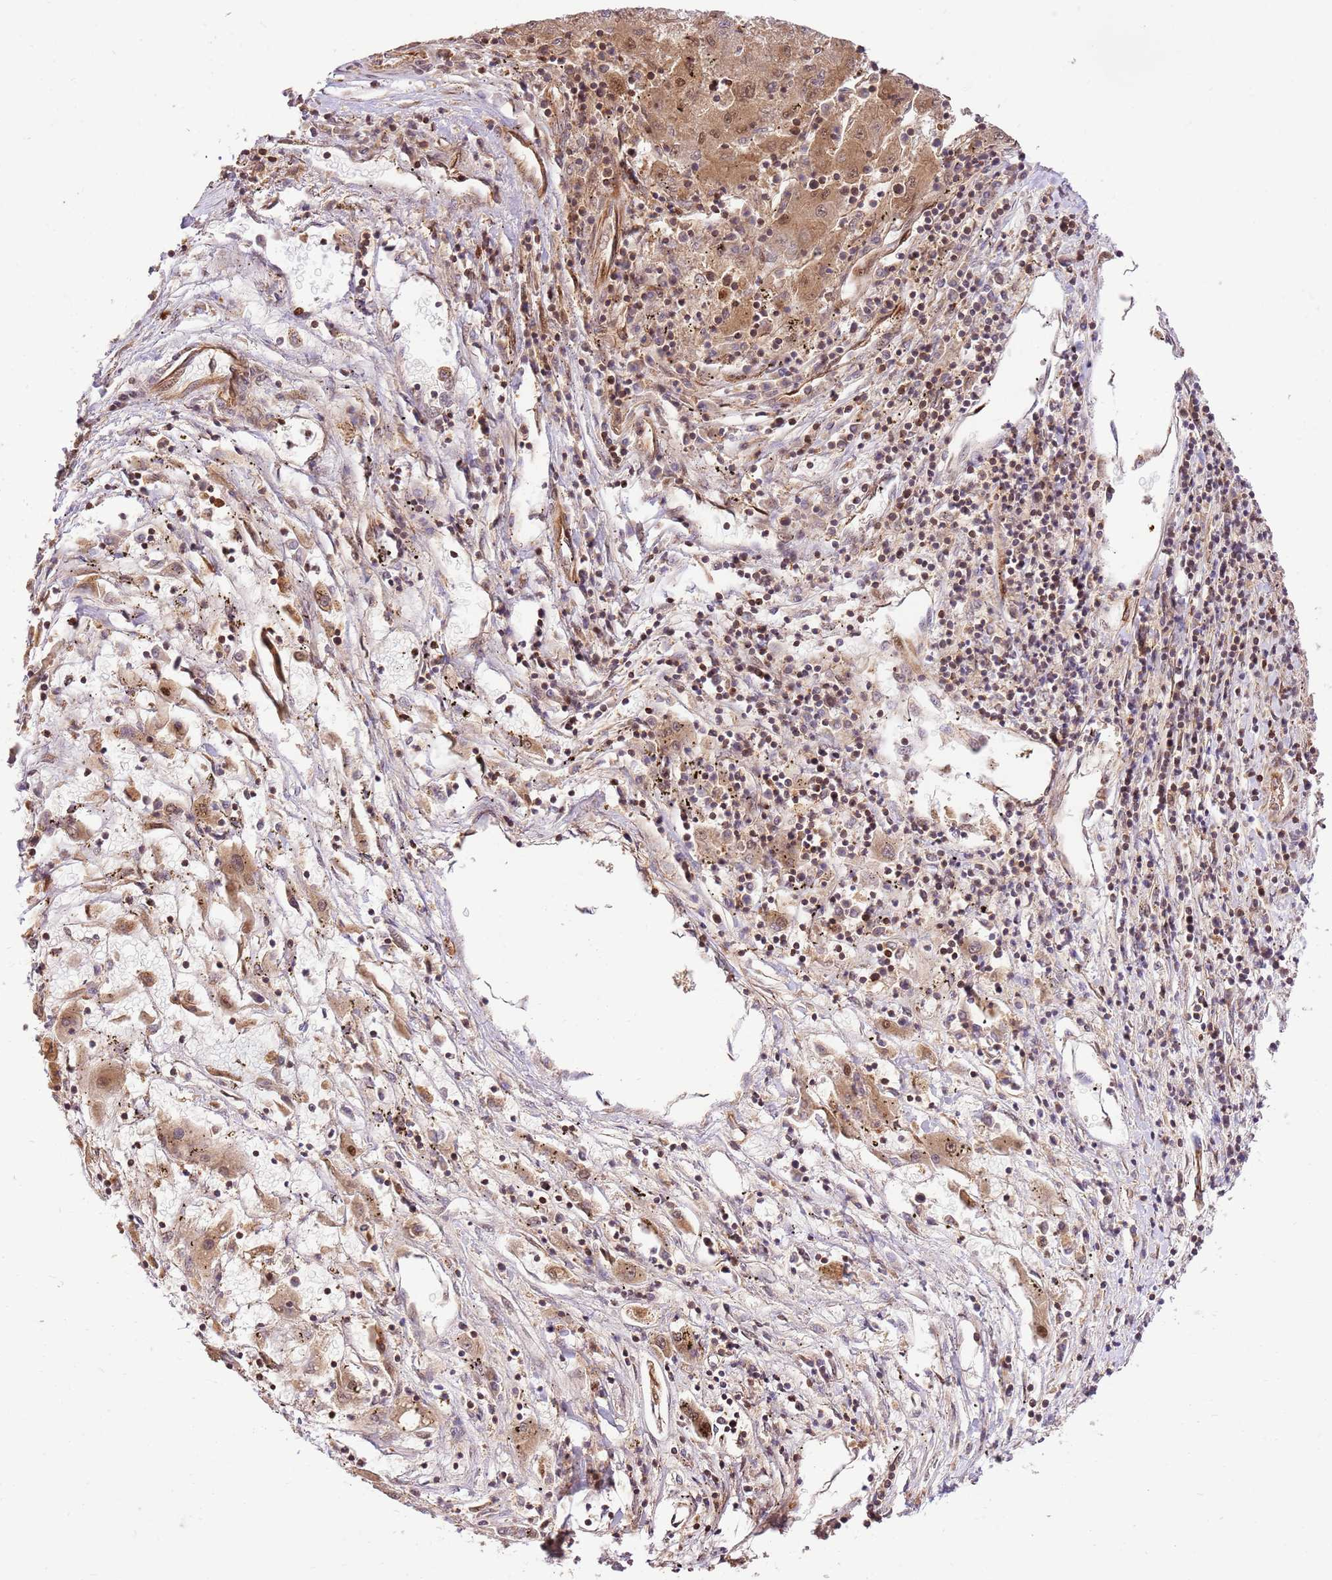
{"staining": {"intensity": "moderate", "quantity": ">75%", "location": "cytoplasmic/membranous,nuclear"}, "tissue": "liver cancer", "cell_type": "Tumor cells", "image_type": "cancer", "snomed": [{"axis": "morphology", "description": "Carcinoma, Hepatocellular, NOS"}, {"axis": "topography", "description": "Liver"}], "caption": "Liver cancer was stained to show a protein in brown. There is medium levels of moderate cytoplasmic/membranous and nuclear positivity in about >75% of tumor cells. The staining was performed using DAB, with brown indicating positive protein expression. Nuclei are stained blue with hematoxylin.", "gene": "KATNAL2", "patient": {"sex": "male", "age": 72}}